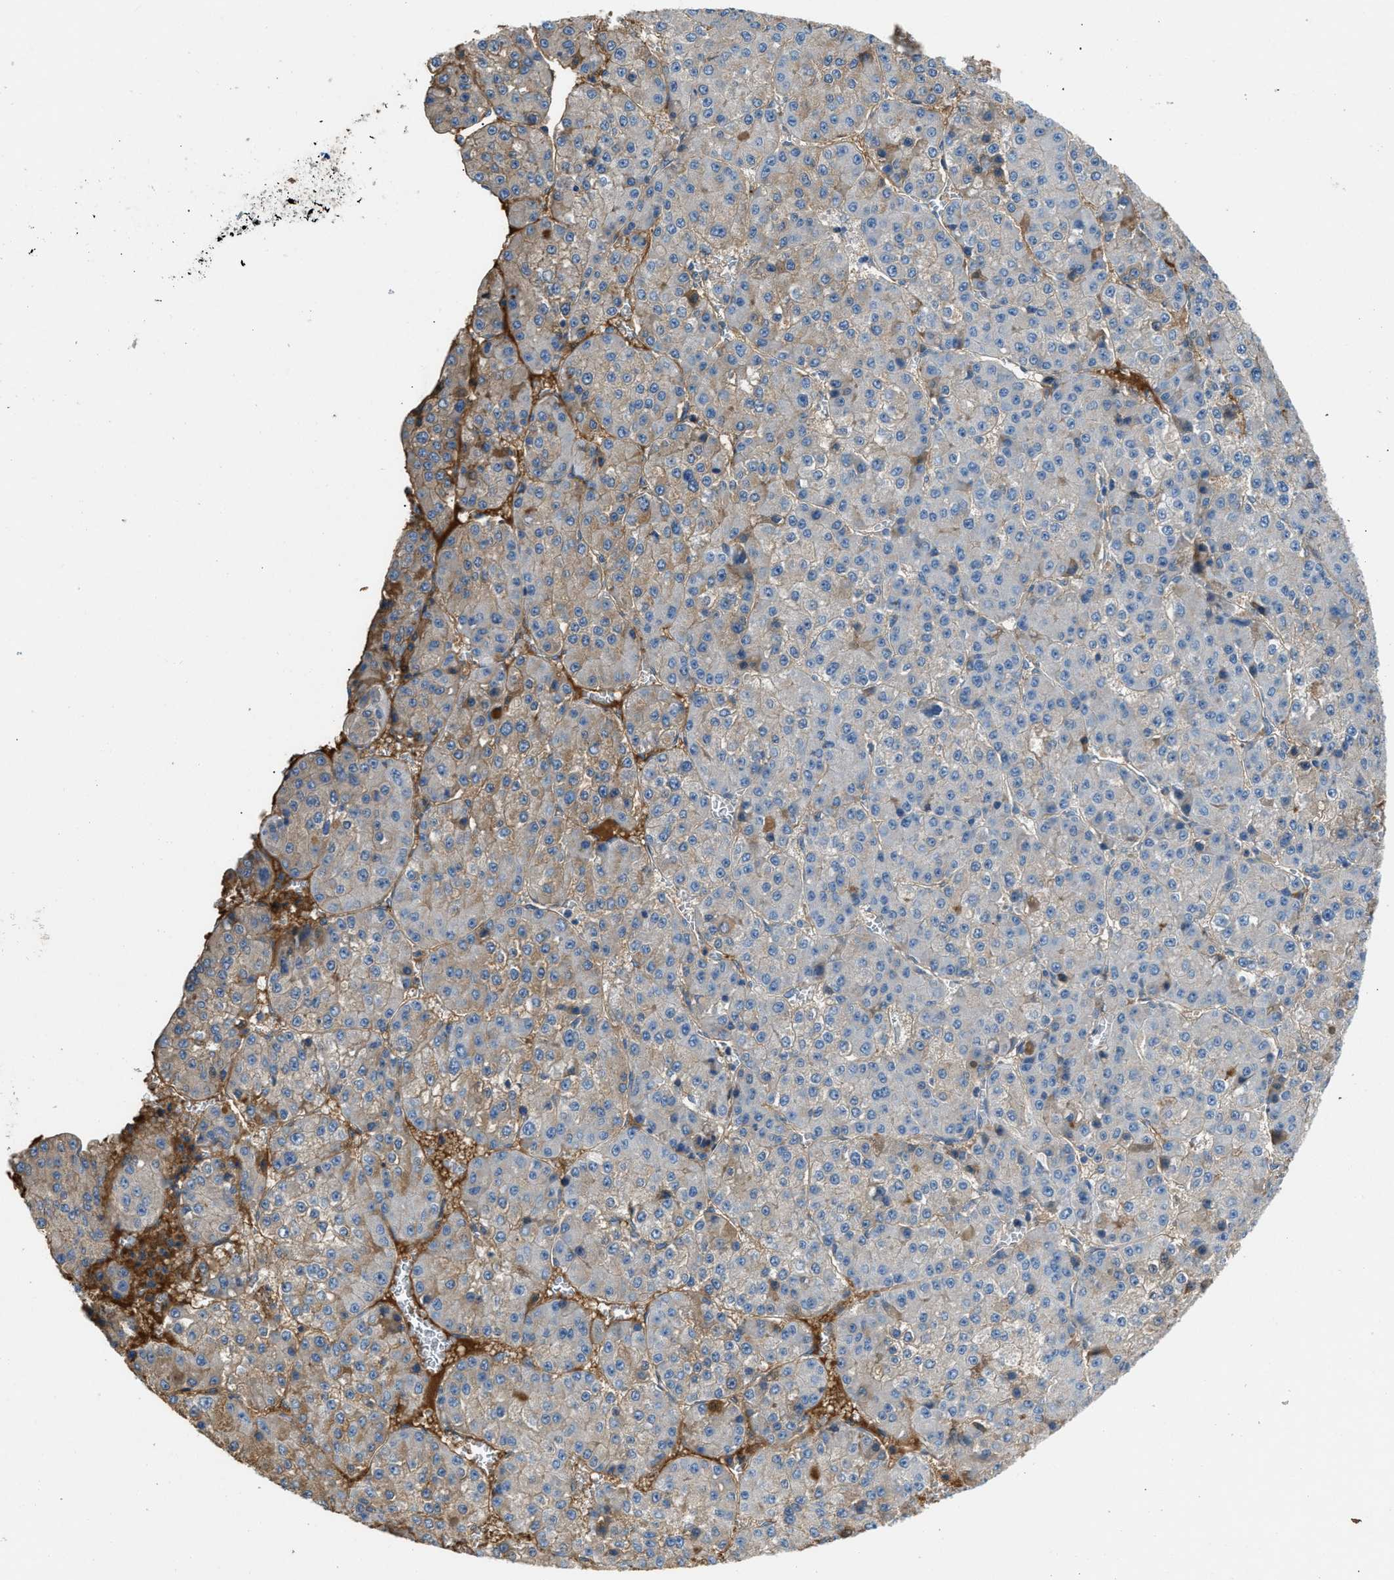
{"staining": {"intensity": "weak", "quantity": "<25%", "location": "cytoplasmic/membranous"}, "tissue": "liver cancer", "cell_type": "Tumor cells", "image_type": "cancer", "snomed": [{"axis": "morphology", "description": "Carcinoma, Hepatocellular, NOS"}, {"axis": "topography", "description": "Liver"}], "caption": "A high-resolution image shows immunohistochemistry (IHC) staining of liver hepatocellular carcinoma, which reveals no significant expression in tumor cells.", "gene": "STC1", "patient": {"sex": "female", "age": 73}}